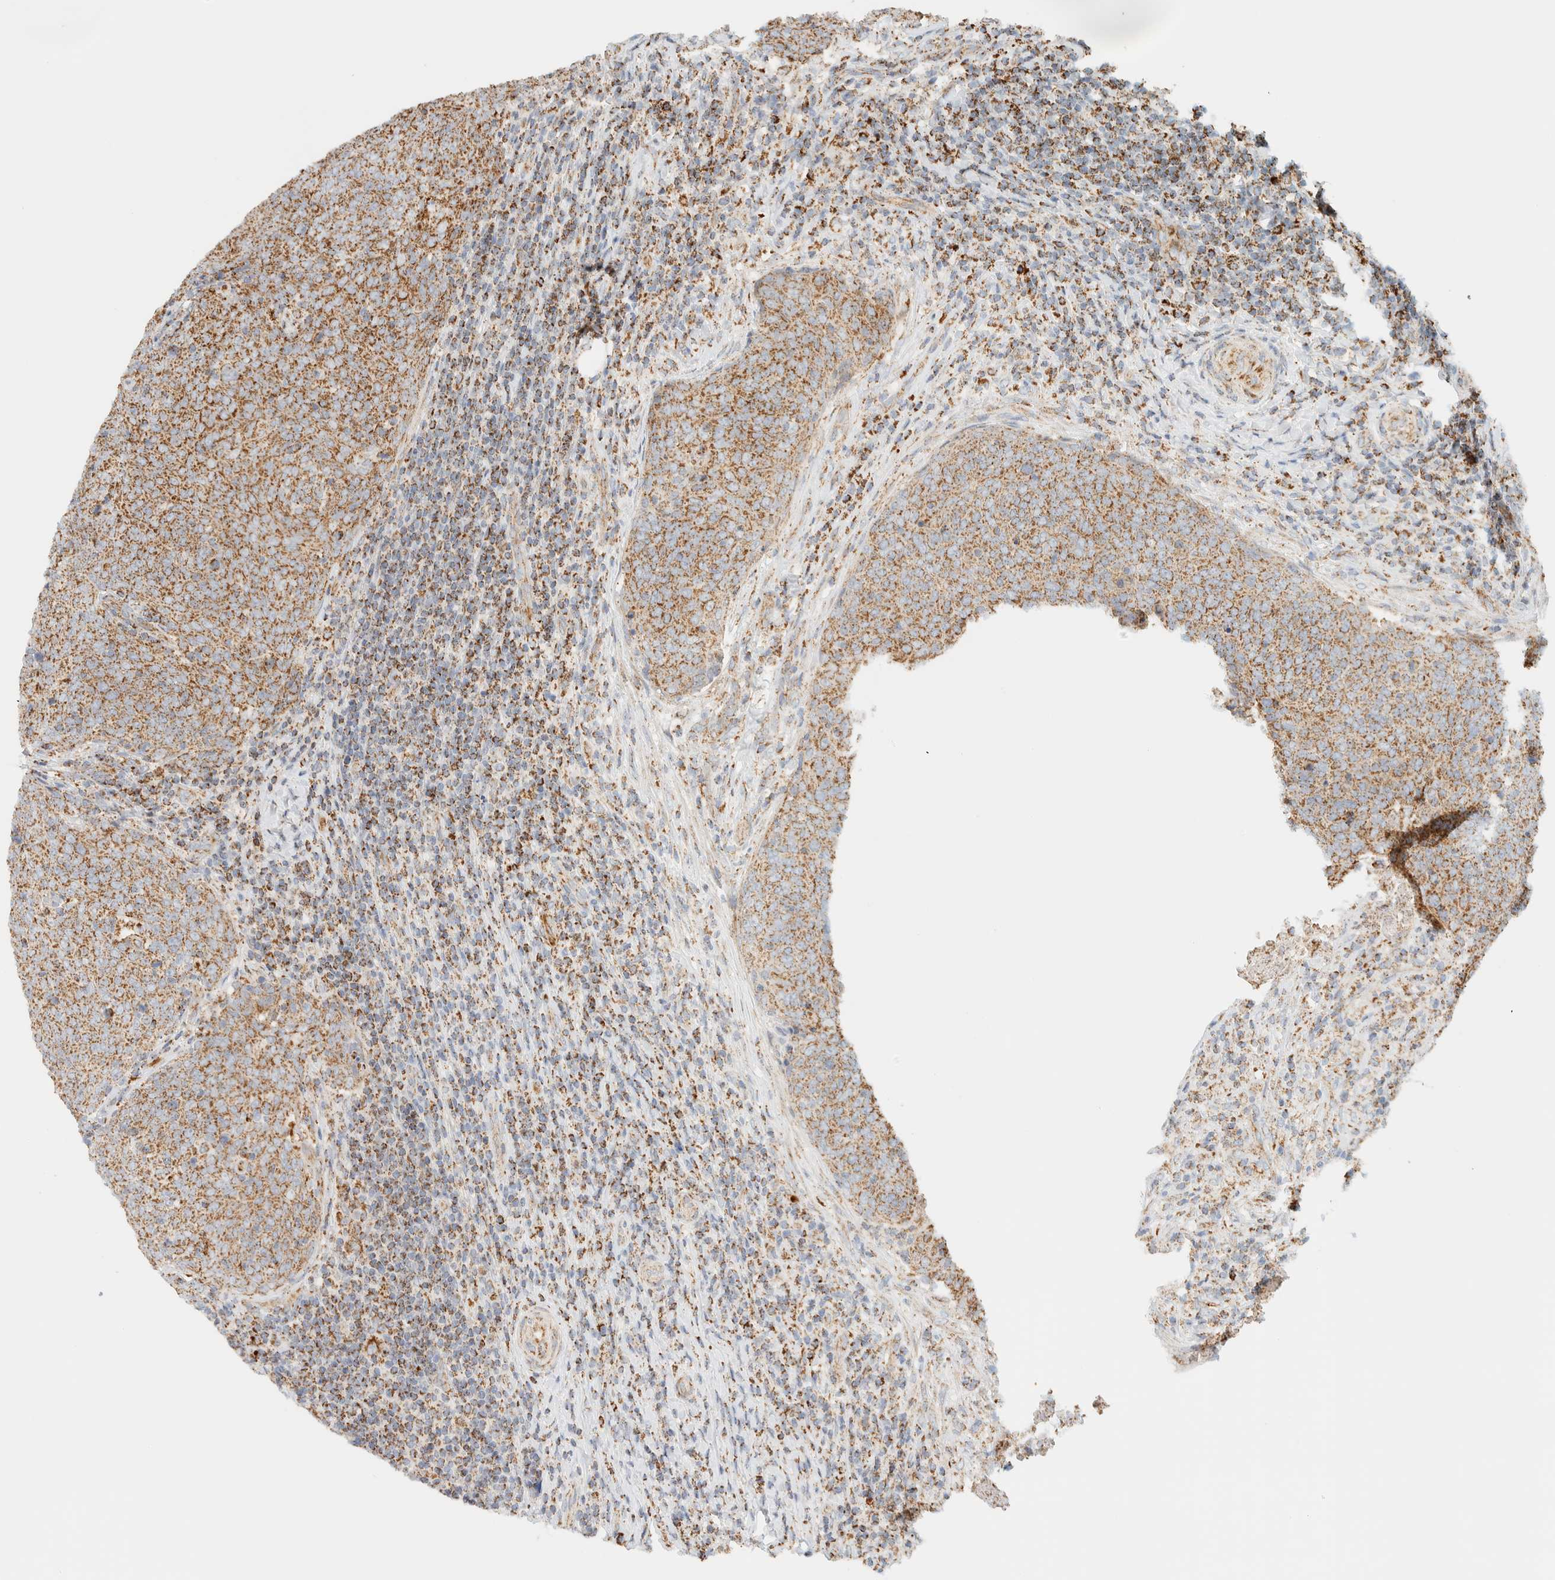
{"staining": {"intensity": "moderate", "quantity": ">75%", "location": "cytoplasmic/membranous"}, "tissue": "head and neck cancer", "cell_type": "Tumor cells", "image_type": "cancer", "snomed": [{"axis": "morphology", "description": "Squamous cell carcinoma, NOS"}, {"axis": "morphology", "description": "Squamous cell carcinoma, metastatic, NOS"}, {"axis": "topography", "description": "Lymph node"}, {"axis": "topography", "description": "Head-Neck"}], "caption": "Immunohistochemistry (DAB (3,3'-diaminobenzidine)) staining of human head and neck cancer demonstrates moderate cytoplasmic/membranous protein expression in about >75% of tumor cells. Using DAB (3,3'-diaminobenzidine) (brown) and hematoxylin (blue) stains, captured at high magnification using brightfield microscopy.", "gene": "KIFAP3", "patient": {"sex": "male", "age": 62}}